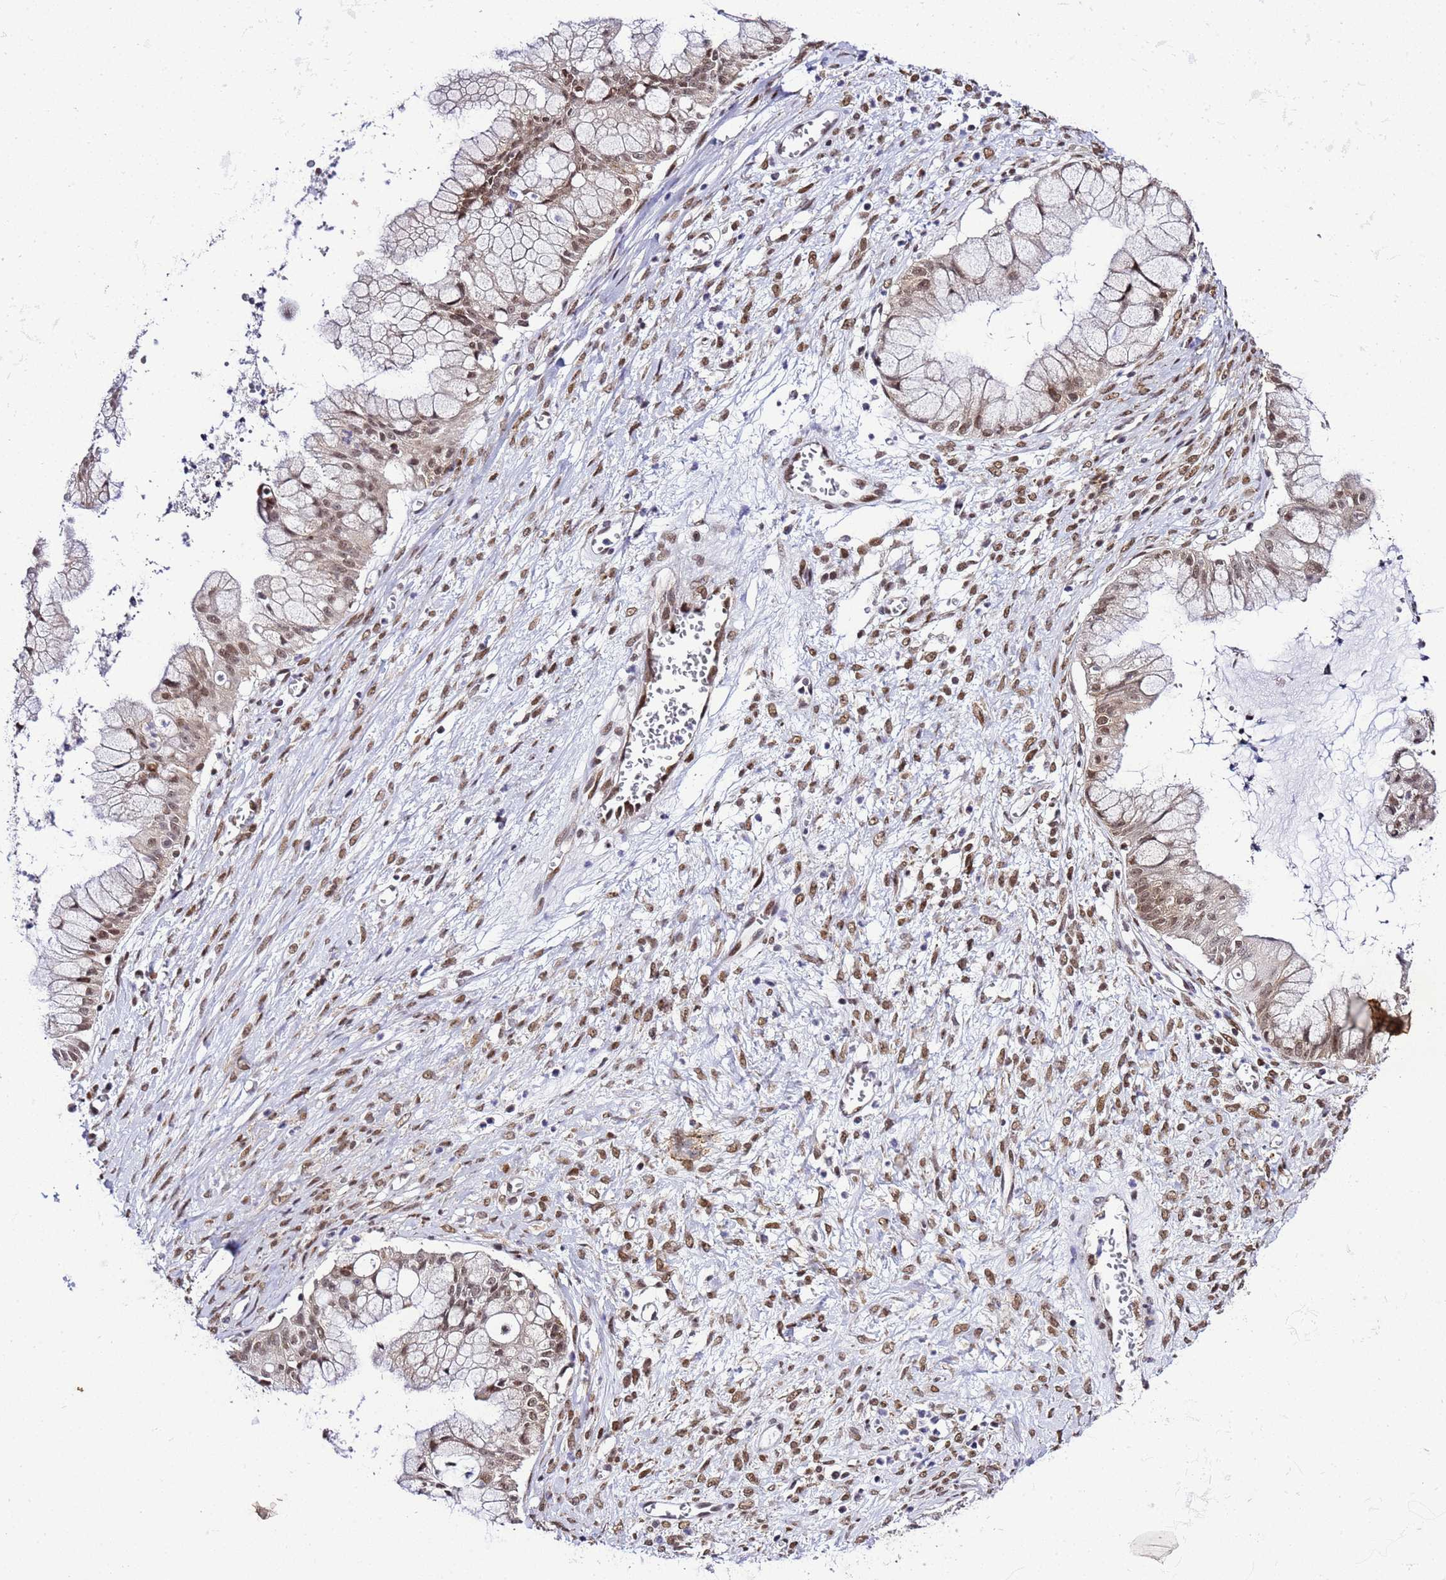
{"staining": {"intensity": "weak", "quantity": ">75%", "location": "nuclear"}, "tissue": "ovarian cancer", "cell_type": "Tumor cells", "image_type": "cancer", "snomed": [{"axis": "morphology", "description": "Cystadenocarcinoma, mucinous, NOS"}, {"axis": "topography", "description": "Ovary"}], "caption": "Protein analysis of ovarian cancer (mucinous cystadenocarcinoma) tissue exhibits weak nuclear staining in about >75% of tumor cells.", "gene": "SMN1", "patient": {"sex": "female", "age": 70}}